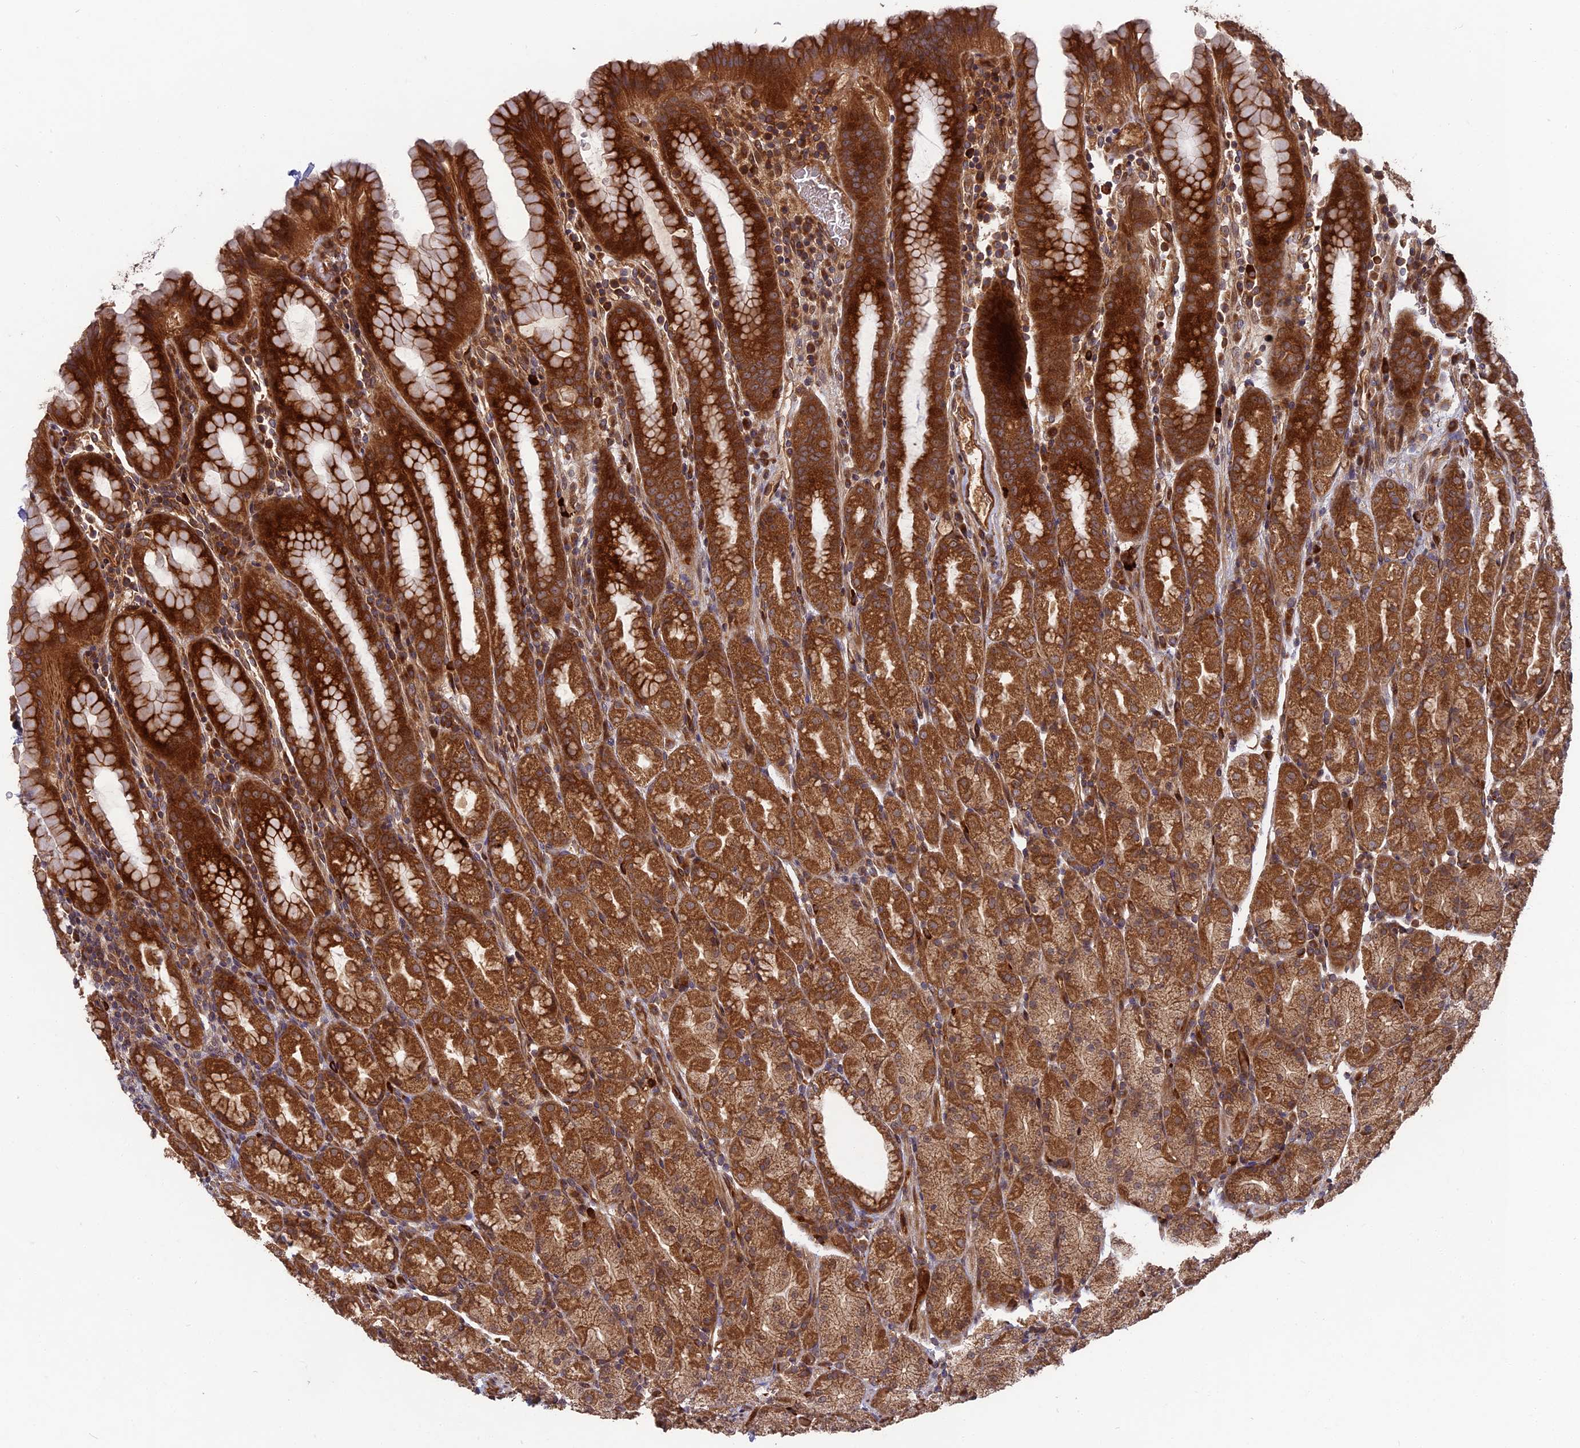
{"staining": {"intensity": "strong", "quantity": ">75%", "location": "cytoplasmic/membranous"}, "tissue": "stomach", "cell_type": "Glandular cells", "image_type": "normal", "snomed": [{"axis": "morphology", "description": "Normal tissue, NOS"}, {"axis": "topography", "description": "Stomach, upper"}, {"axis": "topography", "description": "Stomach, lower"}, {"axis": "topography", "description": "Small intestine"}], "caption": "Stomach was stained to show a protein in brown. There is high levels of strong cytoplasmic/membranous positivity in about >75% of glandular cells. Nuclei are stained in blue.", "gene": "TMUB2", "patient": {"sex": "male", "age": 68}}